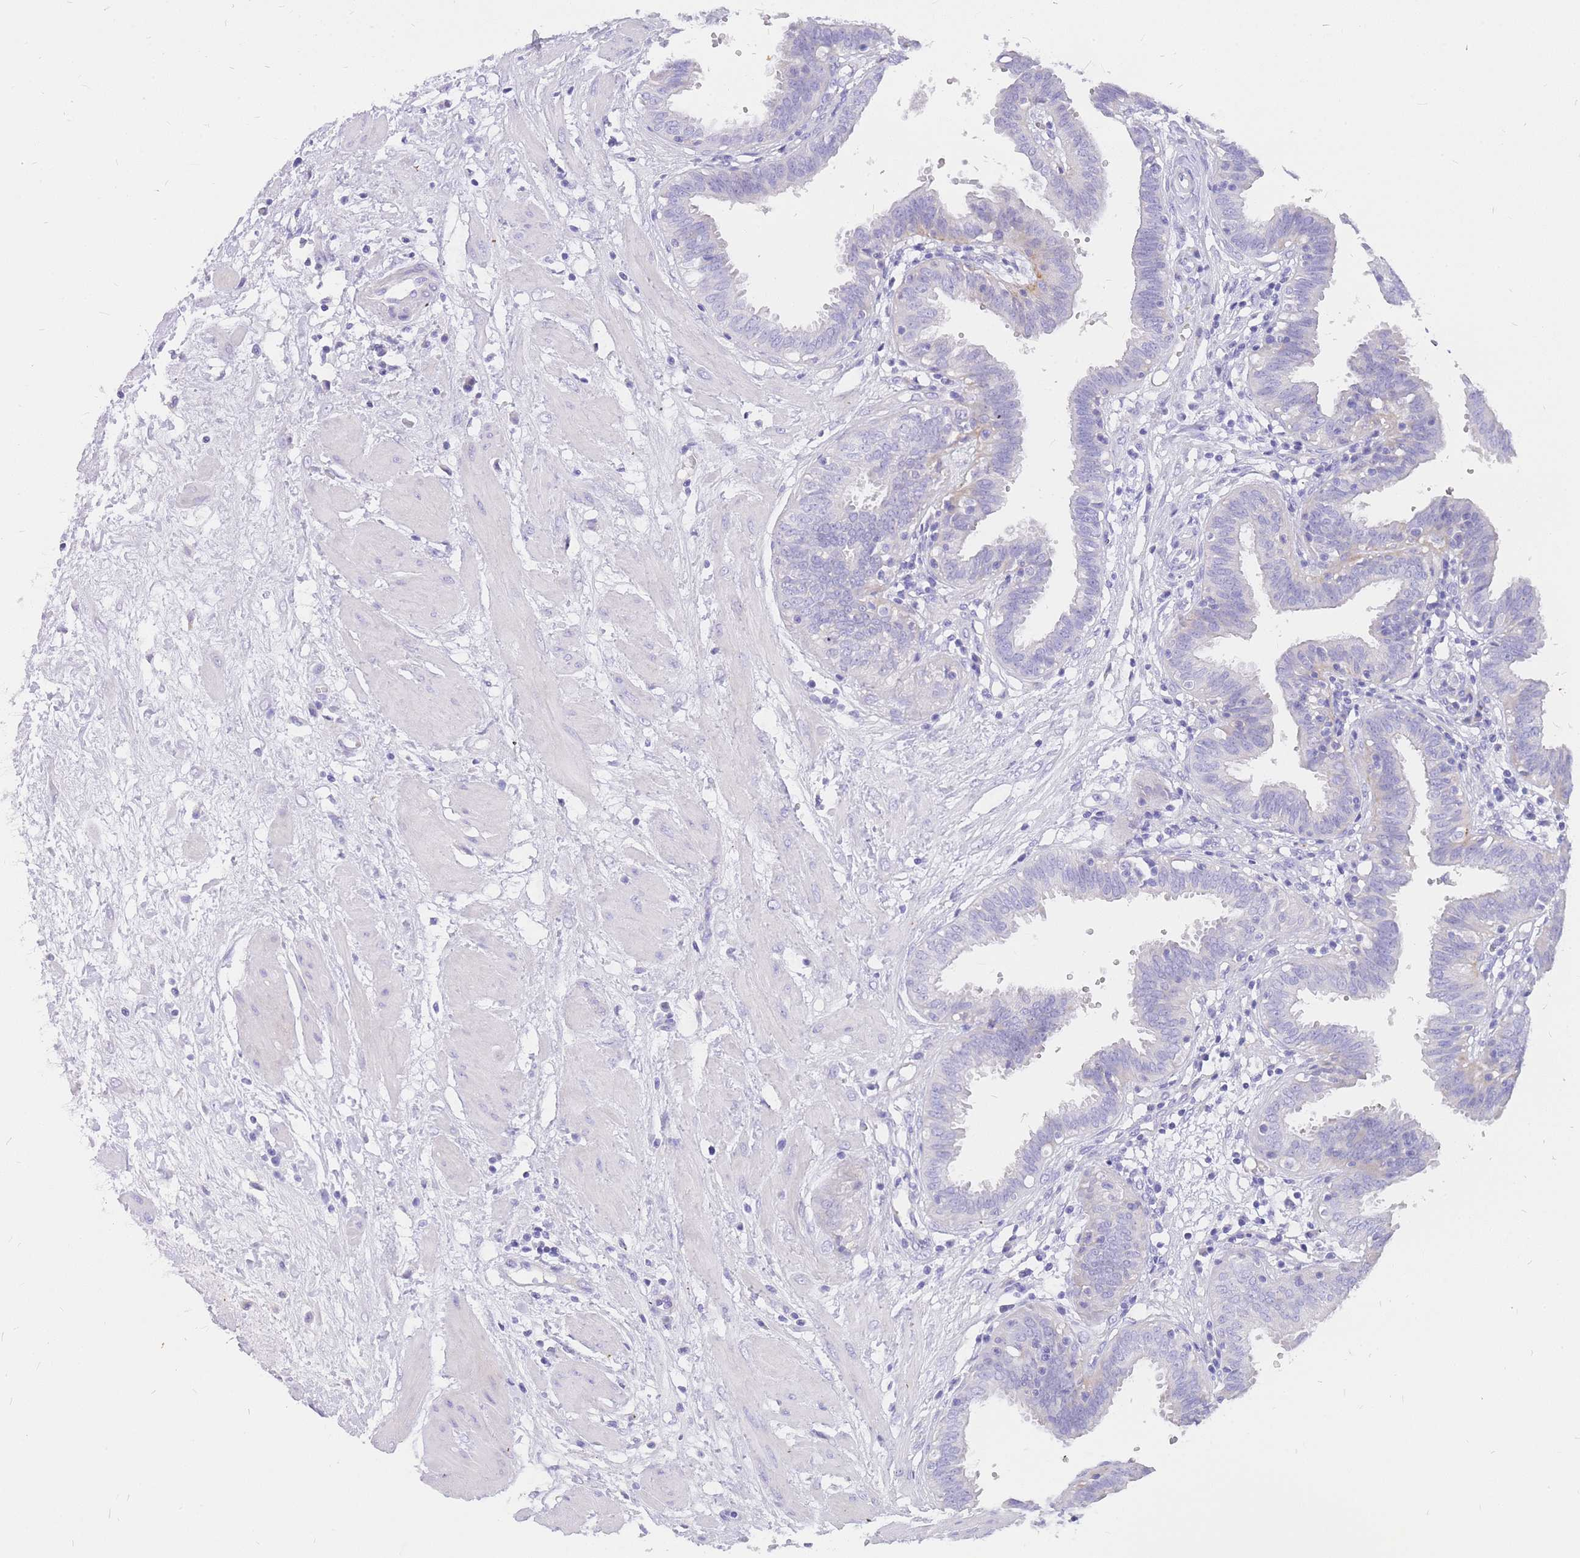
{"staining": {"intensity": "negative", "quantity": "none", "location": "none"}, "tissue": "fallopian tube", "cell_type": "Glandular cells", "image_type": "normal", "snomed": [{"axis": "morphology", "description": "Normal tissue, NOS"}, {"axis": "topography", "description": "Fallopian tube"}, {"axis": "topography", "description": "Placenta"}], "caption": "A photomicrograph of fallopian tube stained for a protein shows no brown staining in glandular cells.", "gene": "UPK1A", "patient": {"sex": "female", "age": 32}}